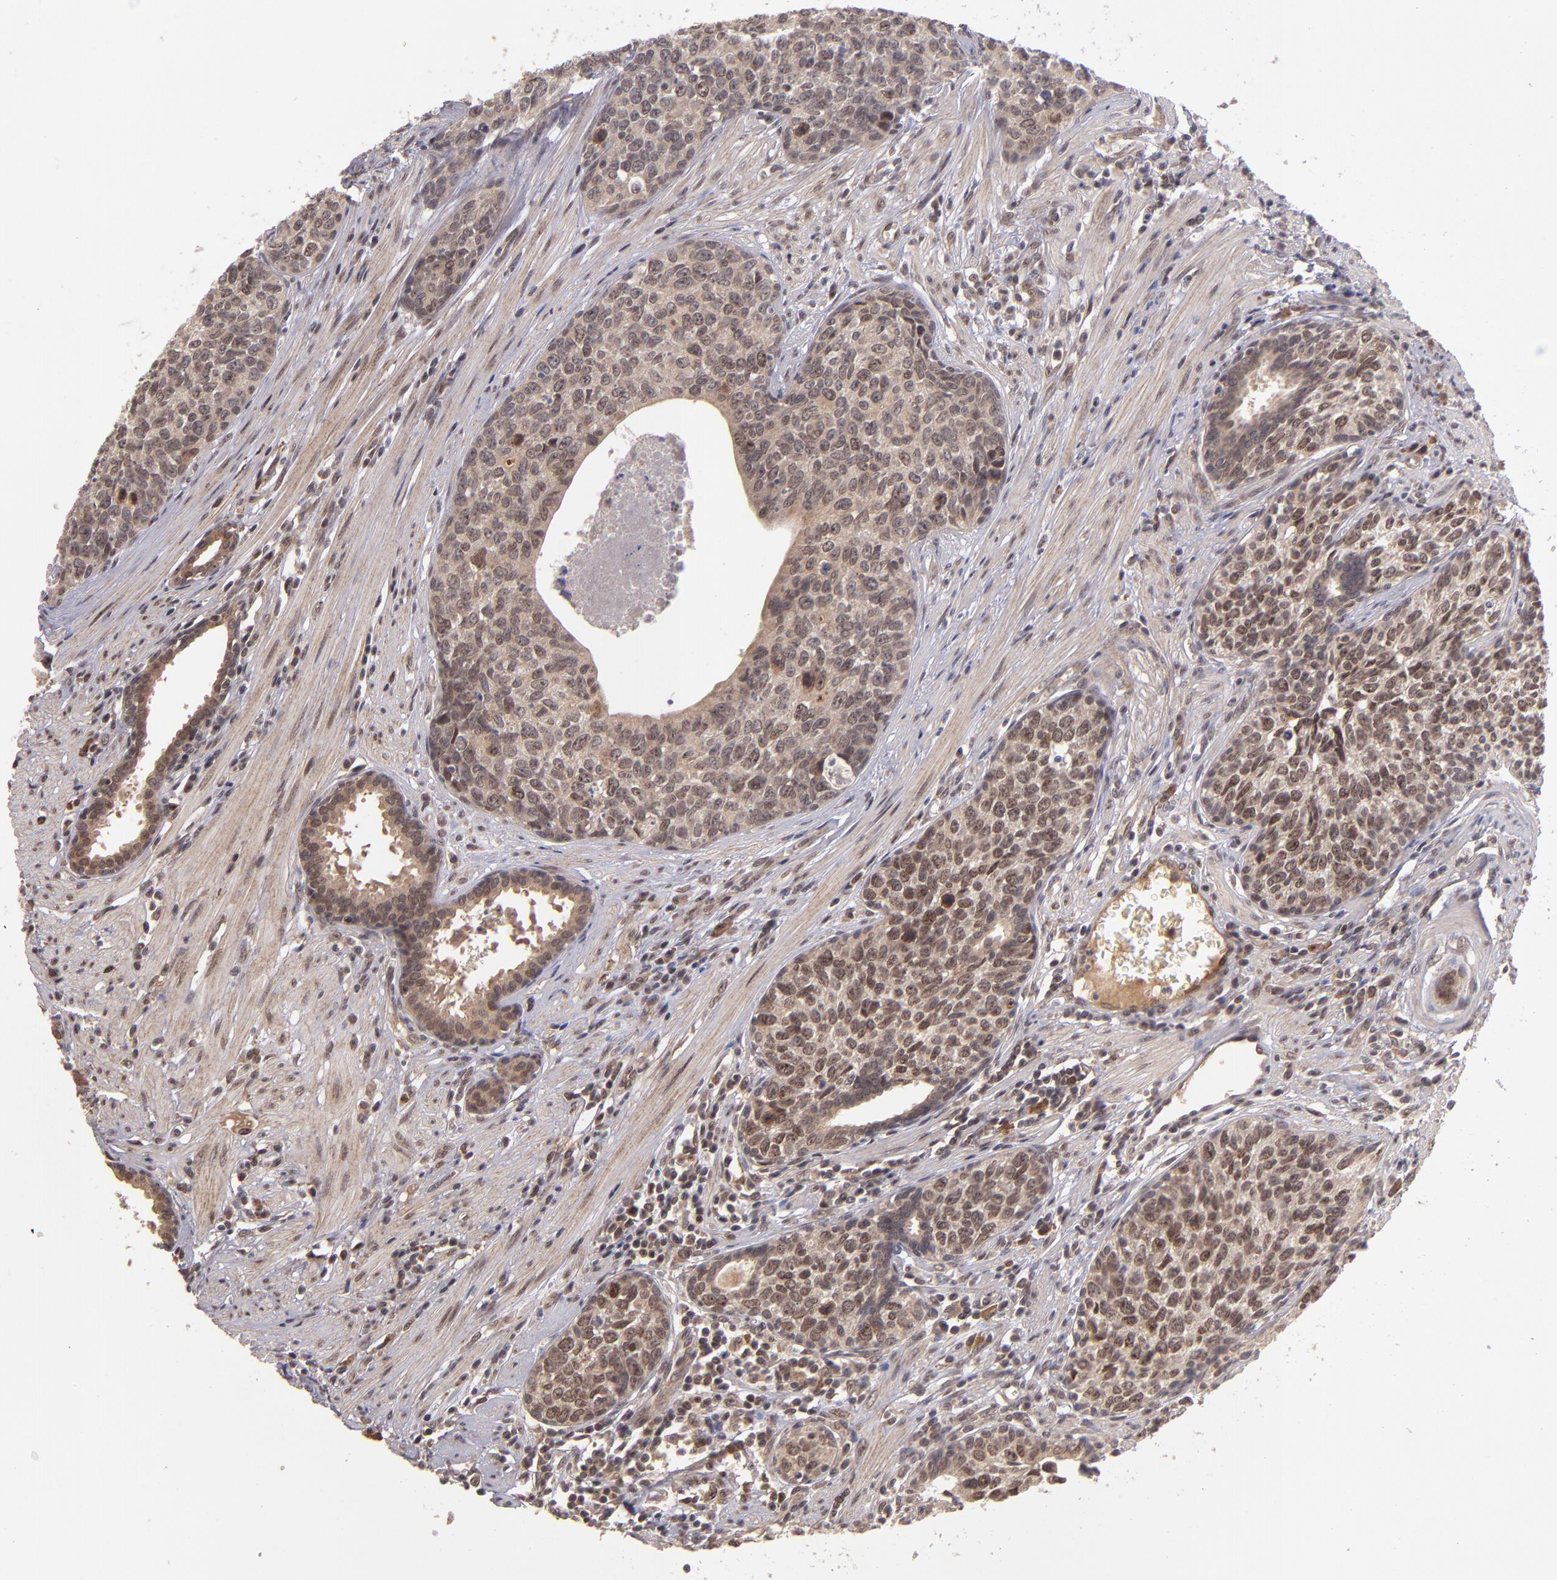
{"staining": {"intensity": "weak", "quantity": ">75%", "location": "cytoplasmic/membranous,nuclear"}, "tissue": "urothelial cancer", "cell_type": "Tumor cells", "image_type": "cancer", "snomed": [{"axis": "morphology", "description": "Urothelial carcinoma, High grade"}, {"axis": "topography", "description": "Urinary bladder"}], "caption": "IHC (DAB (3,3'-diaminobenzidine)) staining of human high-grade urothelial carcinoma demonstrates weak cytoplasmic/membranous and nuclear protein positivity in about >75% of tumor cells.", "gene": "ABHD12B", "patient": {"sex": "male", "age": 81}}